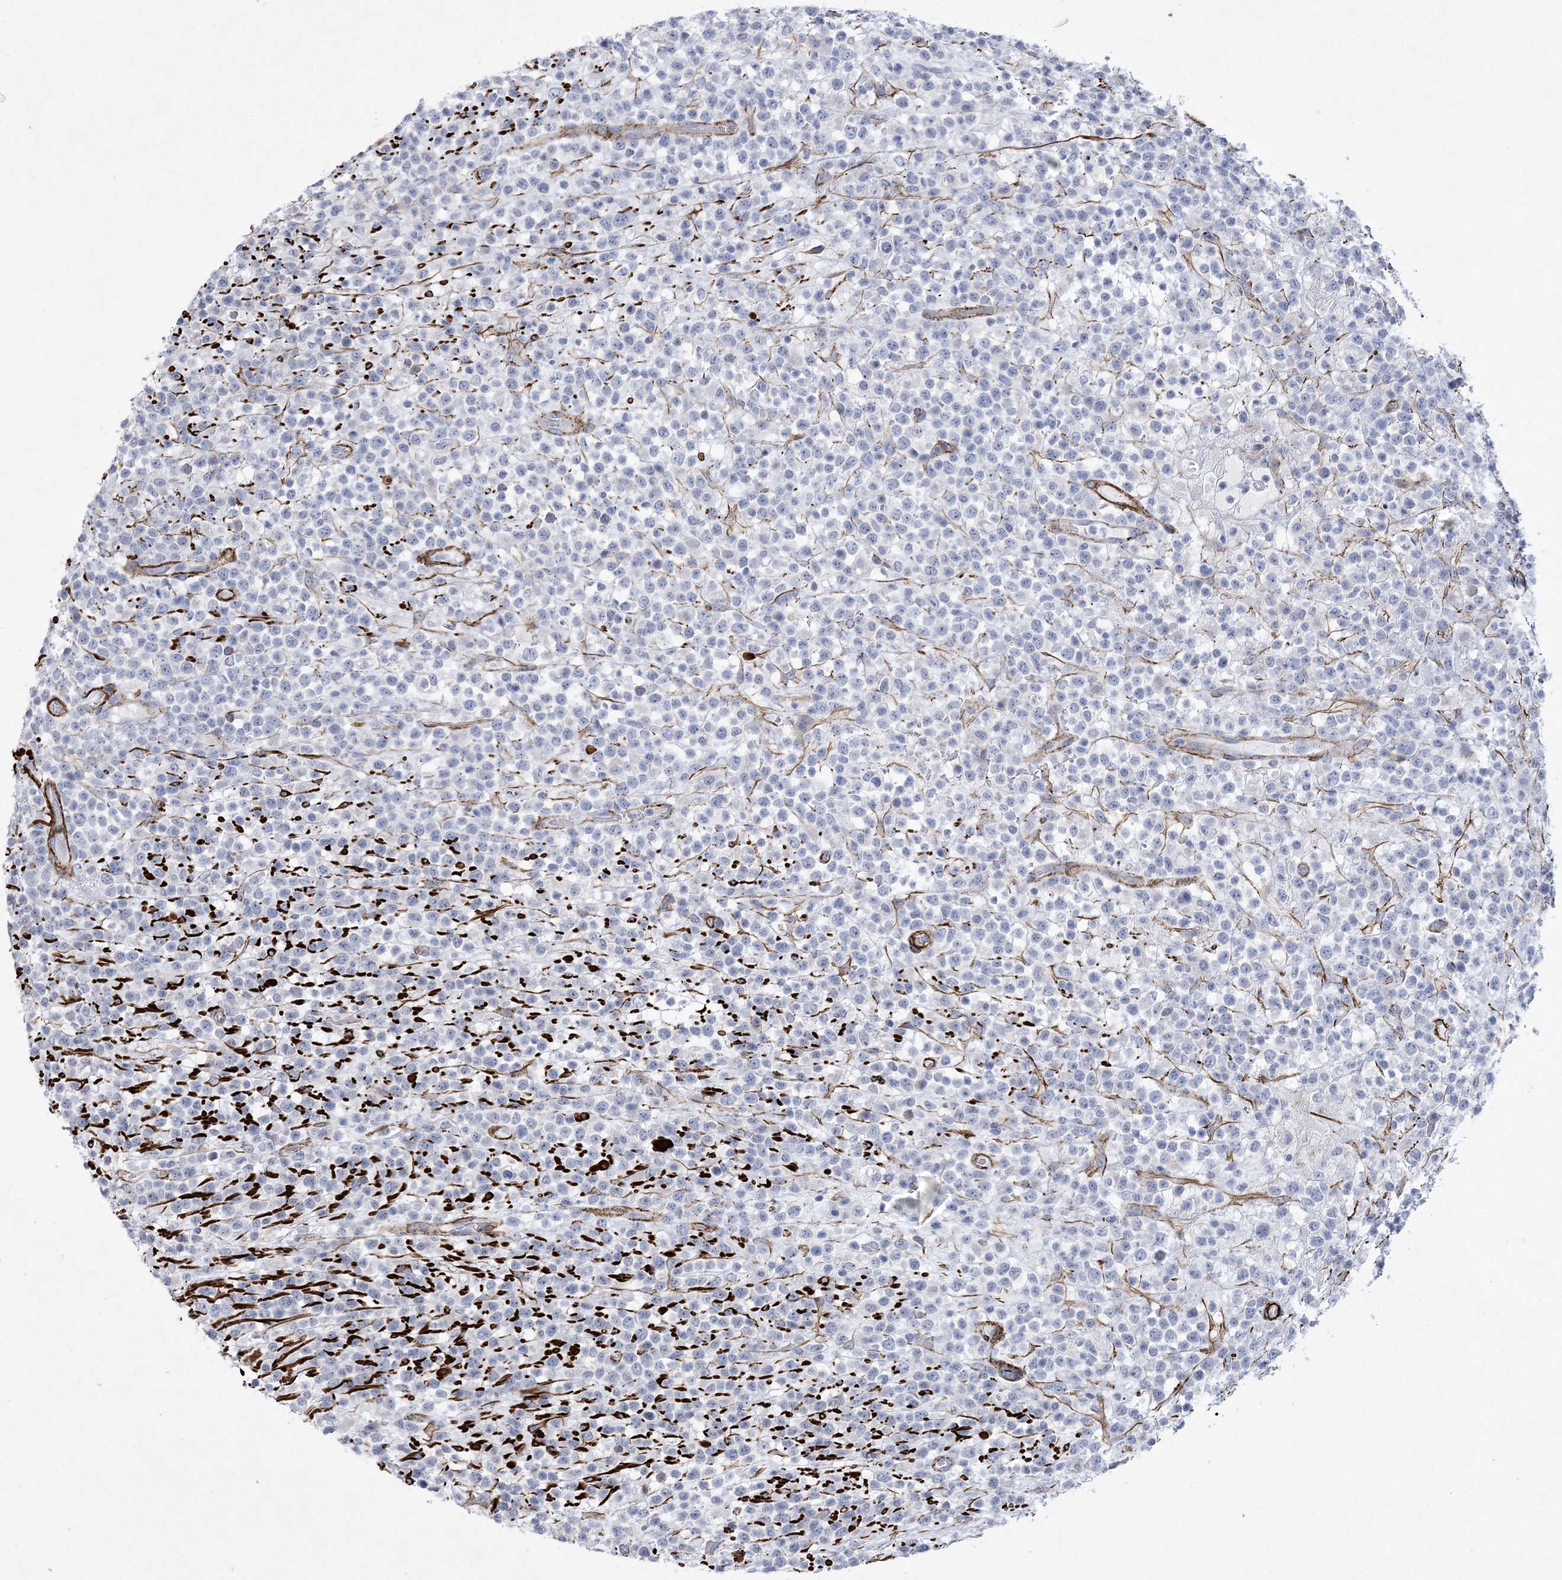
{"staining": {"intensity": "negative", "quantity": "none", "location": "none"}, "tissue": "lymphoma", "cell_type": "Tumor cells", "image_type": "cancer", "snomed": [{"axis": "morphology", "description": "Malignant lymphoma, non-Hodgkin's type, High grade"}, {"axis": "topography", "description": "Colon"}], "caption": "Tumor cells are negative for brown protein staining in lymphoma.", "gene": "ARSJ", "patient": {"sex": "female", "age": 53}}